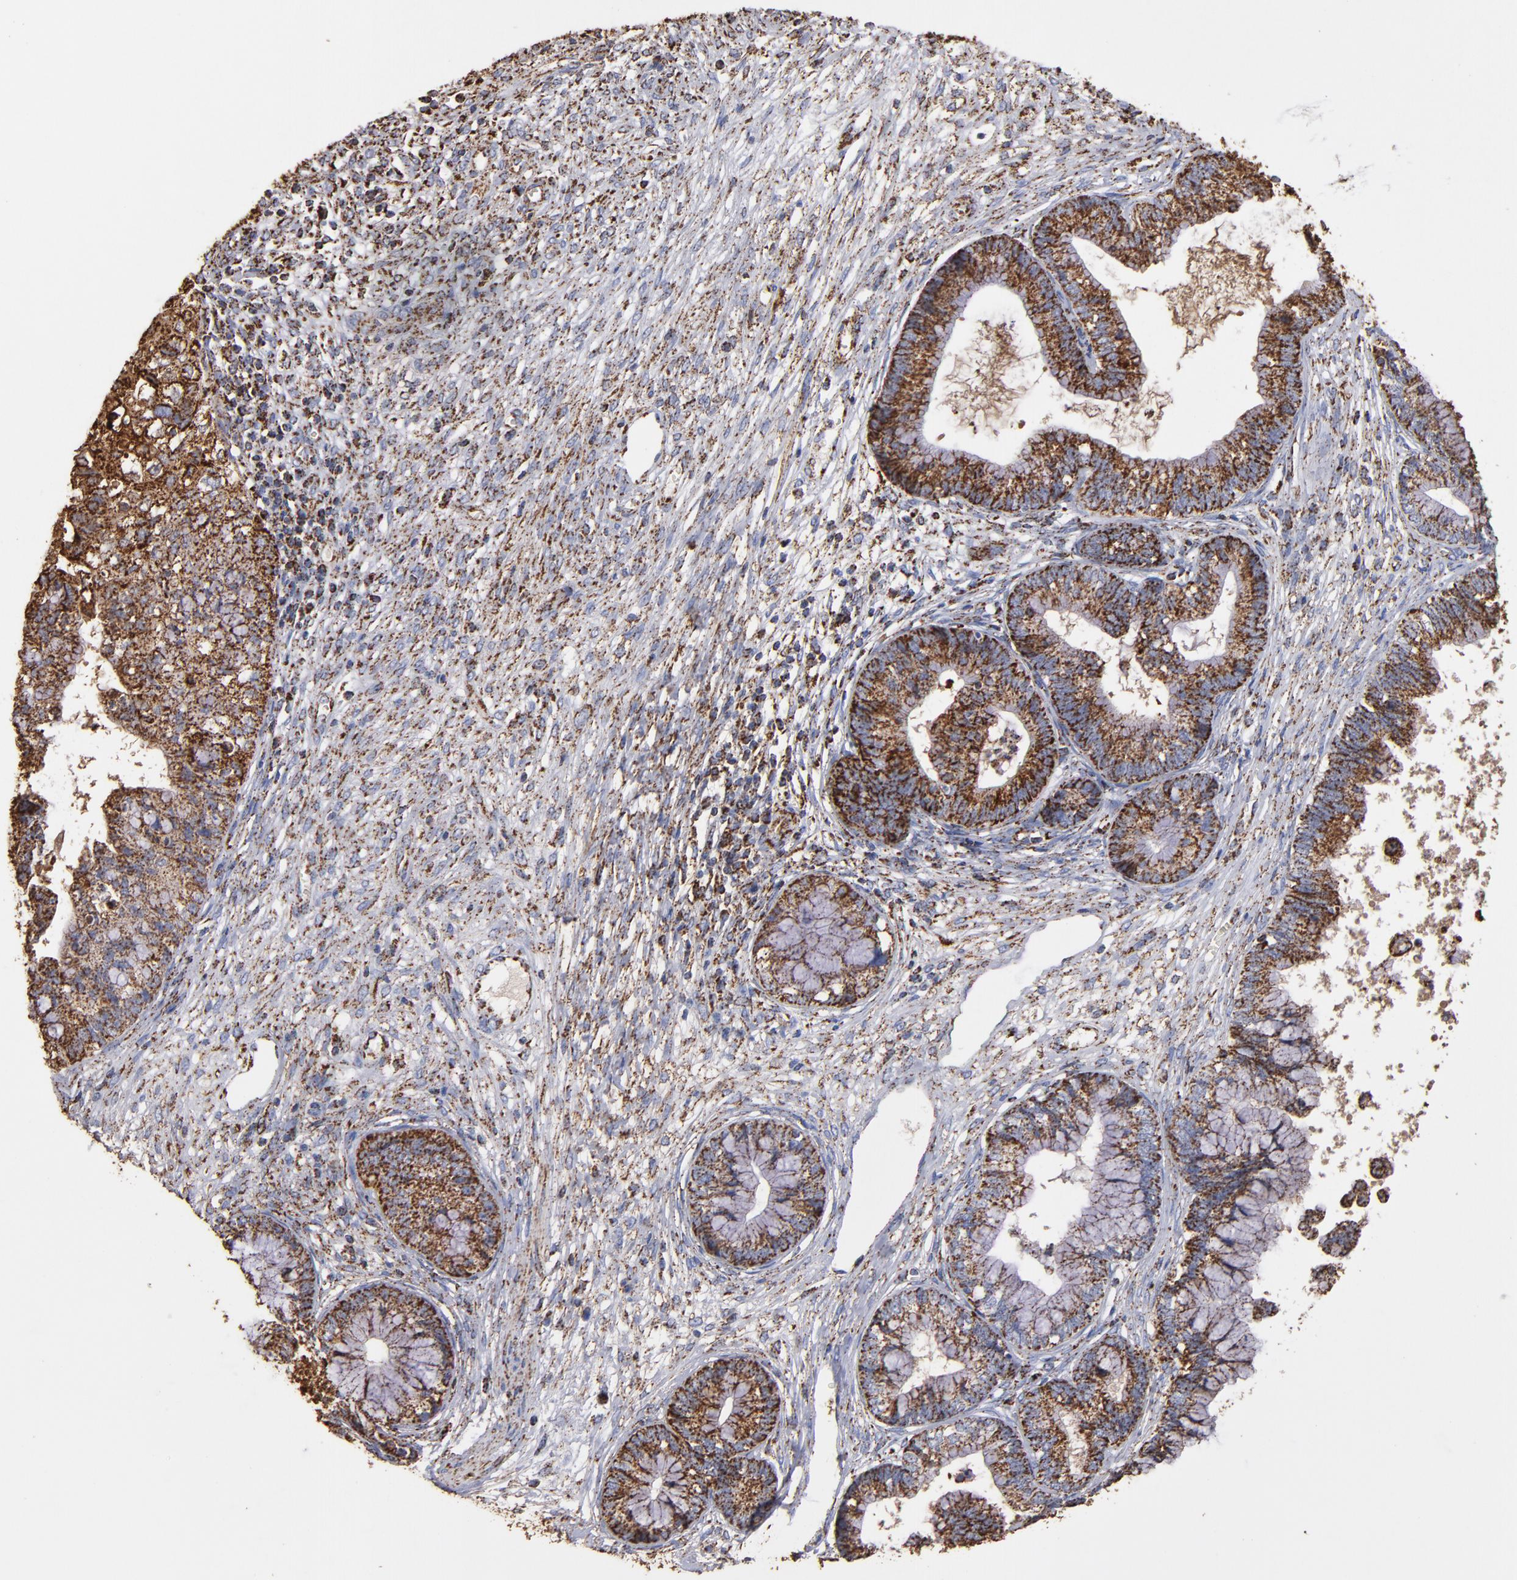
{"staining": {"intensity": "moderate", "quantity": ">75%", "location": "cytoplasmic/membranous"}, "tissue": "cervical cancer", "cell_type": "Tumor cells", "image_type": "cancer", "snomed": [{"axis": "morphology", "description": "Adenocarcinoma, NOS"}, {"axis": "topography", "description": "Cervix"}], "caption": "Cervical cancer (adenocarcinoma) stained for a protein exhibits moderate cytoplasmic/membranous positivity in tumor cells.", "gene": "SOD2", "patient": {"sex": "female", "age": 44}}